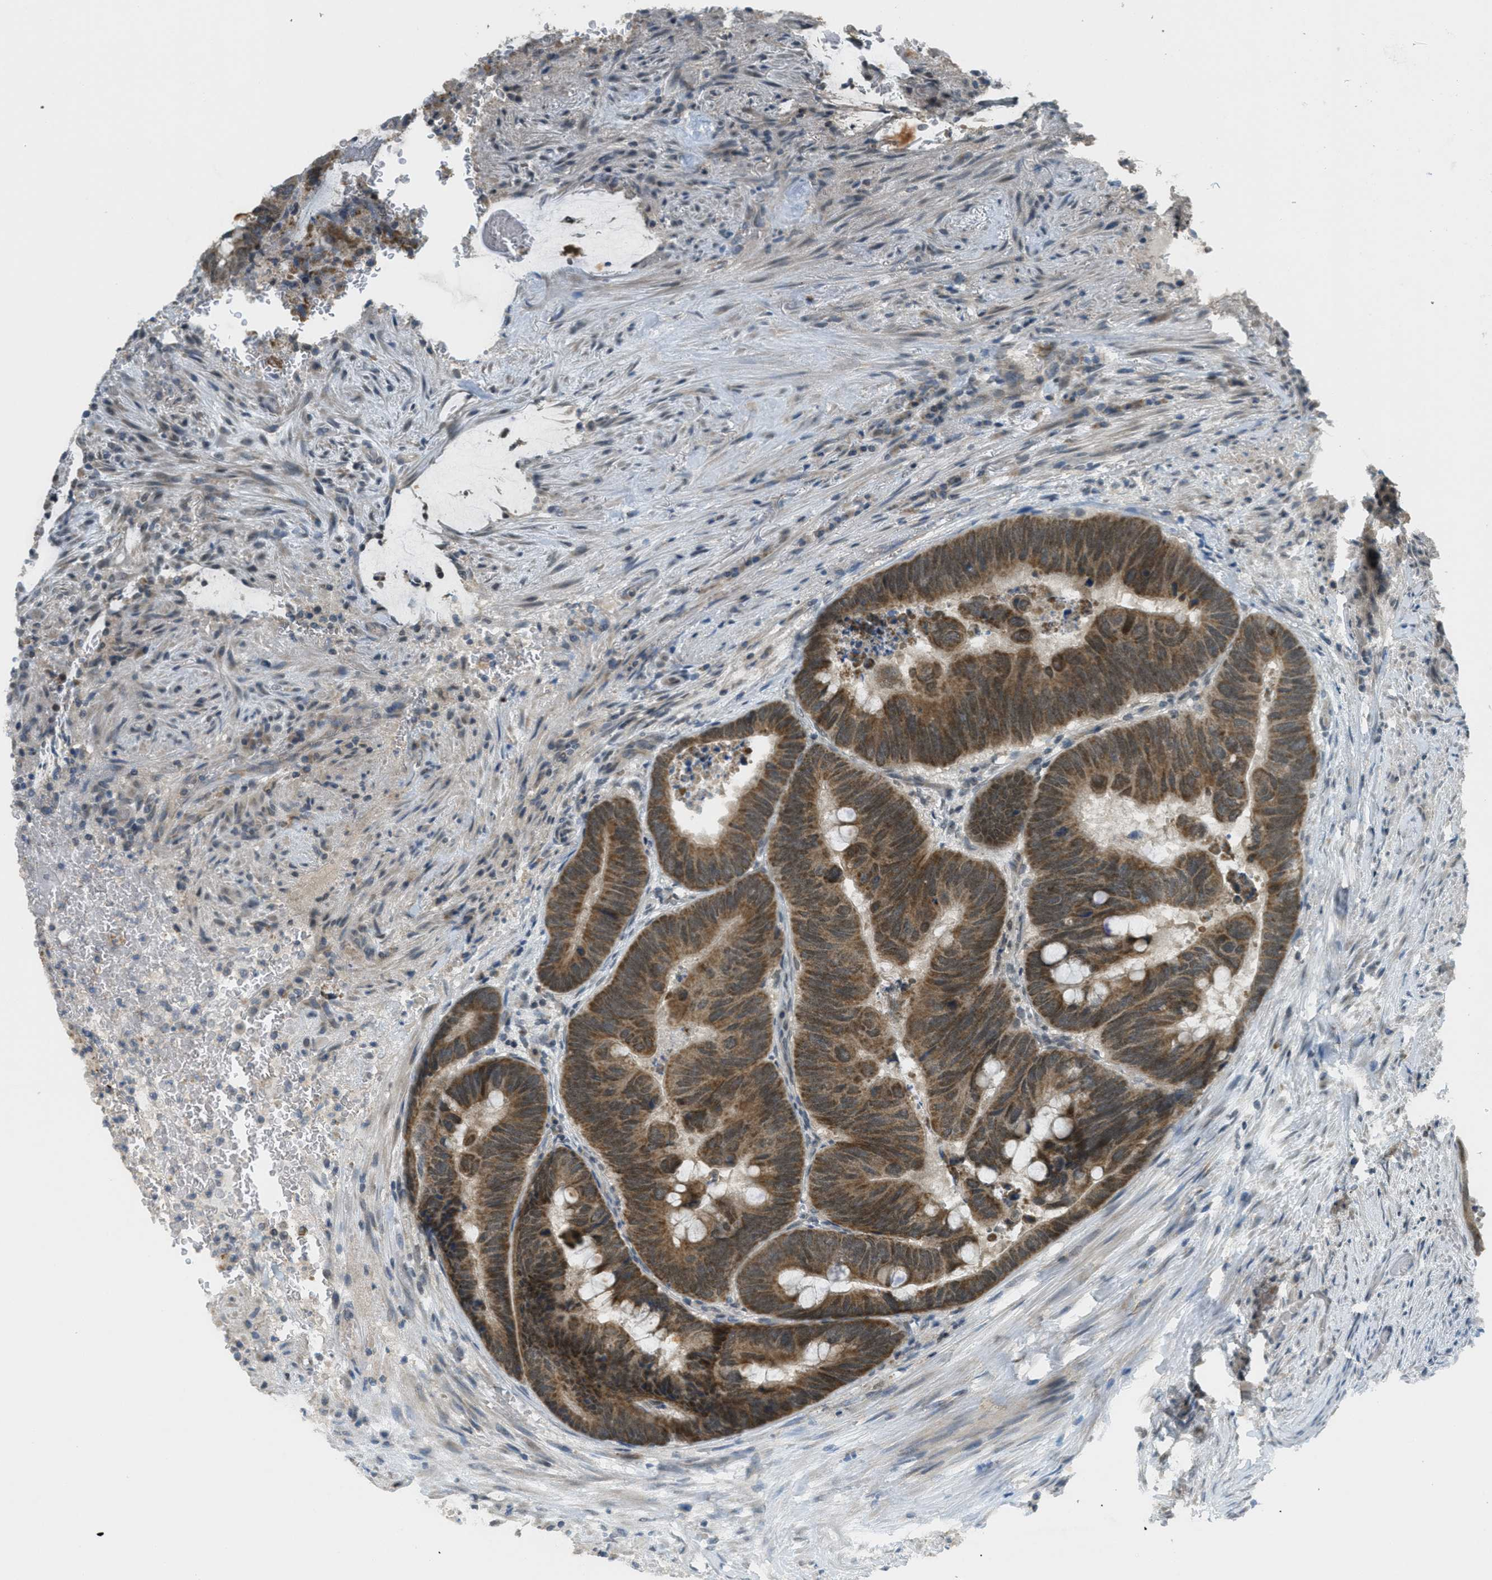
{"staining": {"intensity": "moderate", "quantity": ">75%", "location": "cytoplasmic/membranous"}, "tissue": "colorectal cancer", "cell_type": "Tumor cells", "image_type": "cancer", "snomed": [{"axis": "morphology", "description": "Normal tissue, NOS"}, {"axis": "morphology", "description": "Adenocarcinoma, NOS"}, {"axis": "topography", "description": "Rectum"}], "caption": "Protein staining by immunohistochemistry (IHC) reveals moderate cytoplasmic/membranous expression in about >75% of tumor cells in colorectal cancer. (Stains: DAB (3,3'-diaminobenzidine) in brown, nuclei in blue, Microscopy: brightfield microscopy at high magnification).", "gene": "TCF20", "patient": {"sex": "male", "age": 92}}